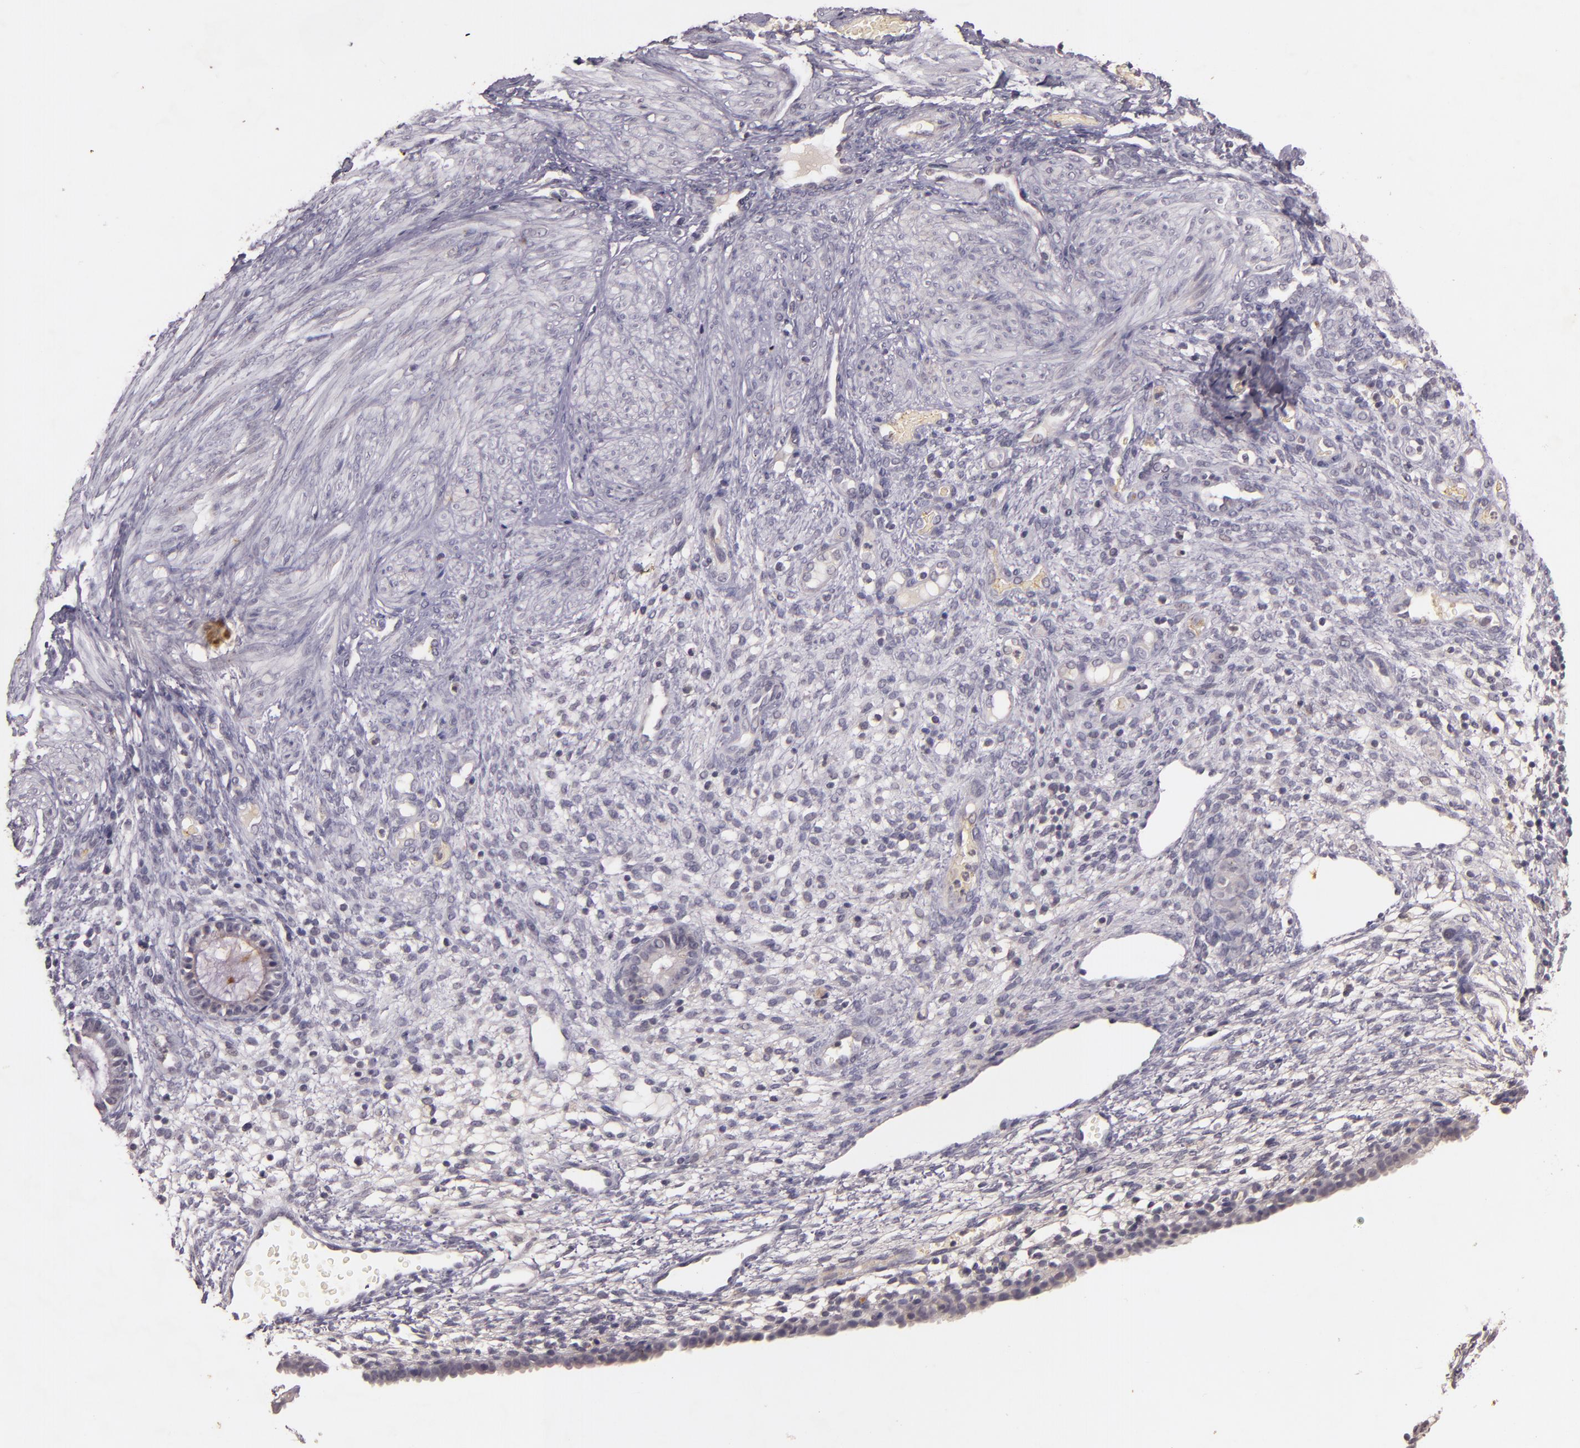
{"staining": {"intensity": "negative", "quantity": "none", "location": "none"}, "tissue": "endometrium", "cell_type": "Cells in endometrial stroma", "image_type": "normal", "snomed": [{"axis": "morphology", "description": "Normal tissue, NOS"}, {"axis": "topography", "description": "Endometrium"}], "caption": "This is a image of IHC staining of benign endometrium, which shows no expression in cells in endometrial stroma.", "gene": "TFF1", "patient": {"sex": "female", "age": 72}}